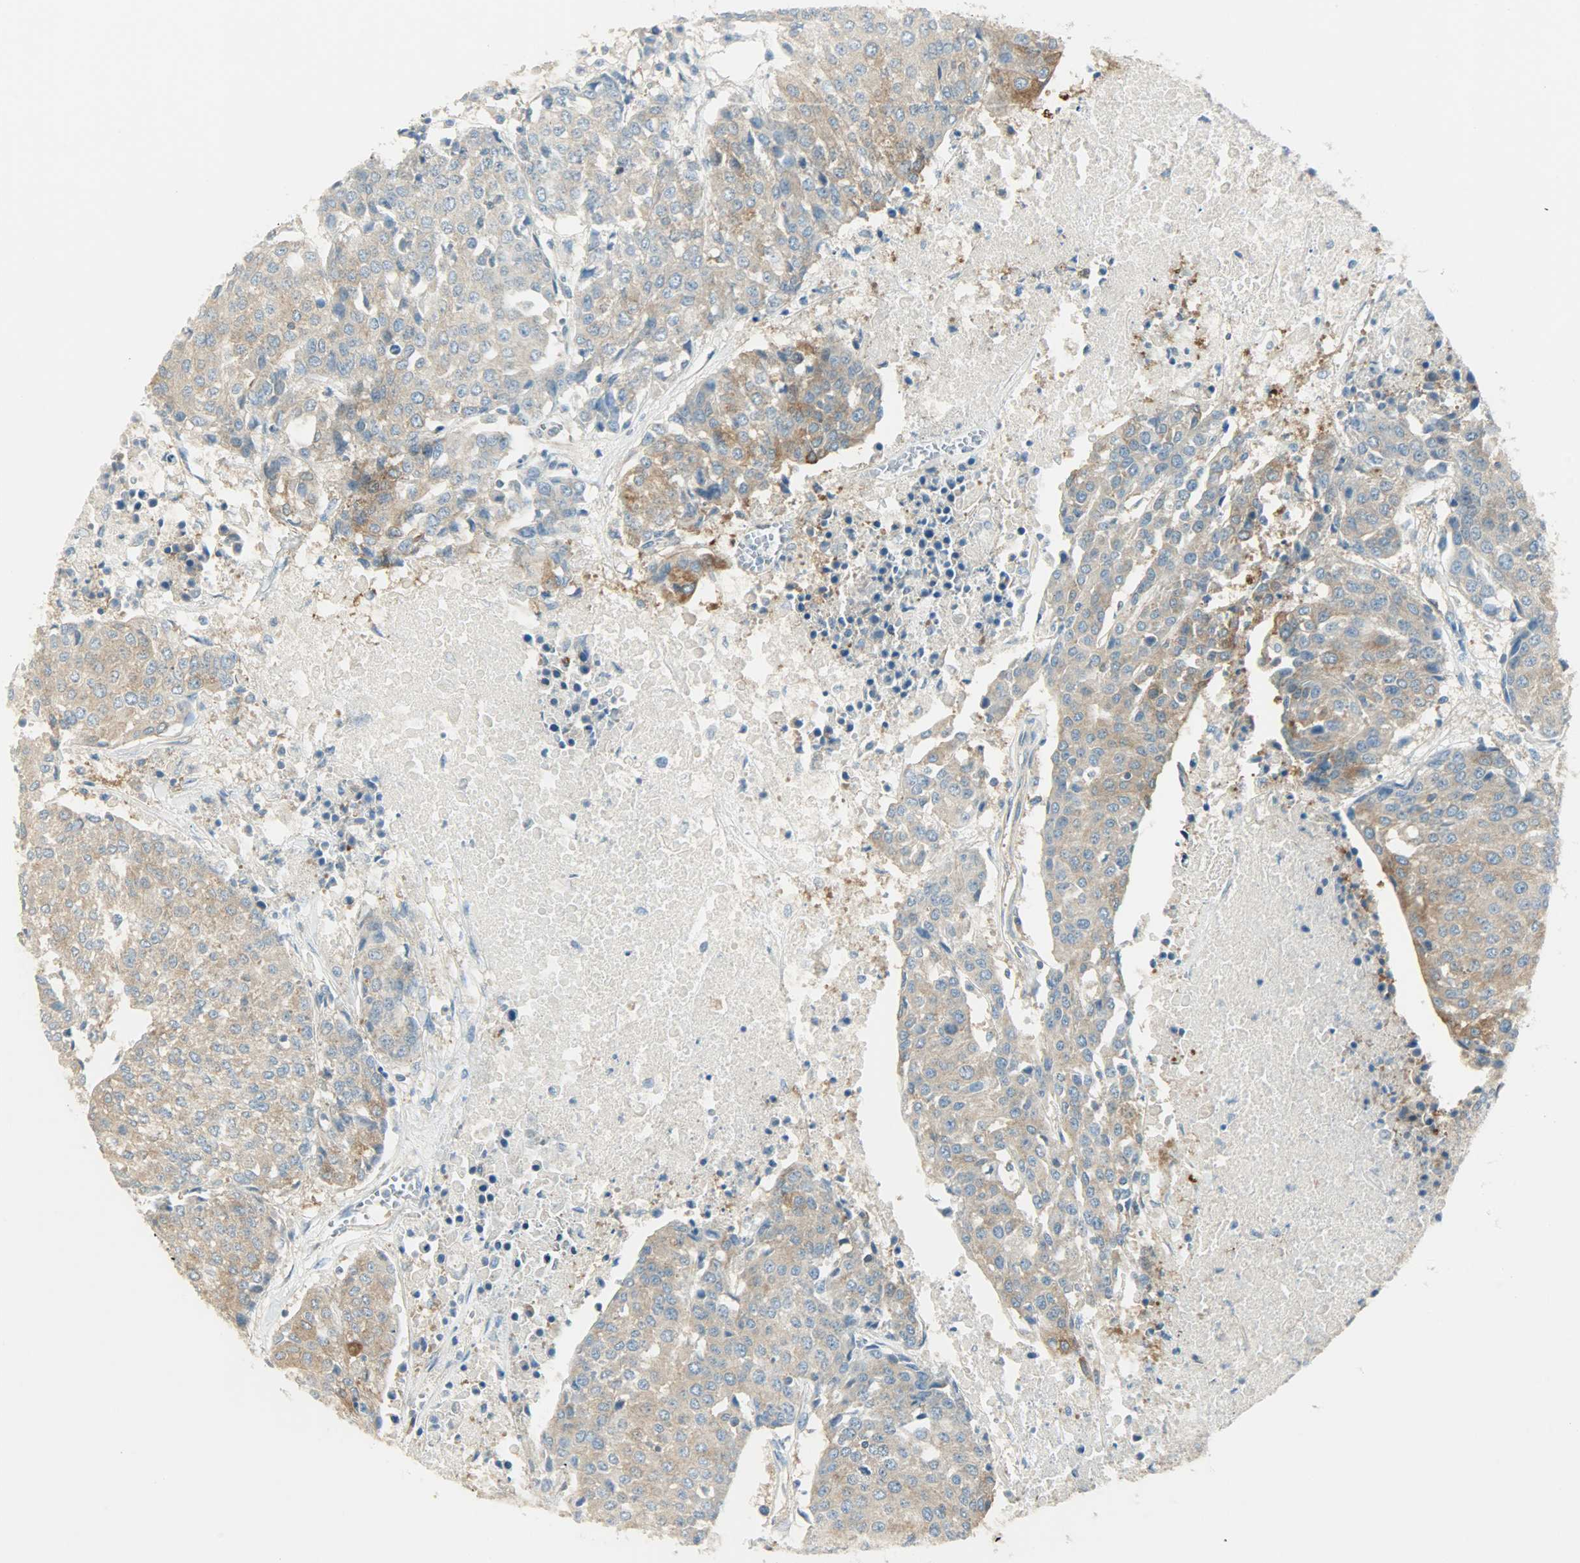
{"staining": {"intensity": "weak", "quantity": ">75%", "location": "cytoplasmic/membranous"}, "tissue": "urothelial cancer", "cell_type": "Tumor cells", "image_type": "cancer", "snomed": [{"axis": "morphology", "description": "Urothelial carcinoma, High grade"}, {"axis": "topography", "description": "Urinary bladder"}], "caption": "Urothelial cancer was stained to show a protein in brown. There is low levels of weak cytoplasmic/membranous expression in approximately >75% of tumor cells. (IHC, brightfield microscopy, high magnification).", "gene": "TSC22D2", "patient": {"sex": "female", "age": 85}}